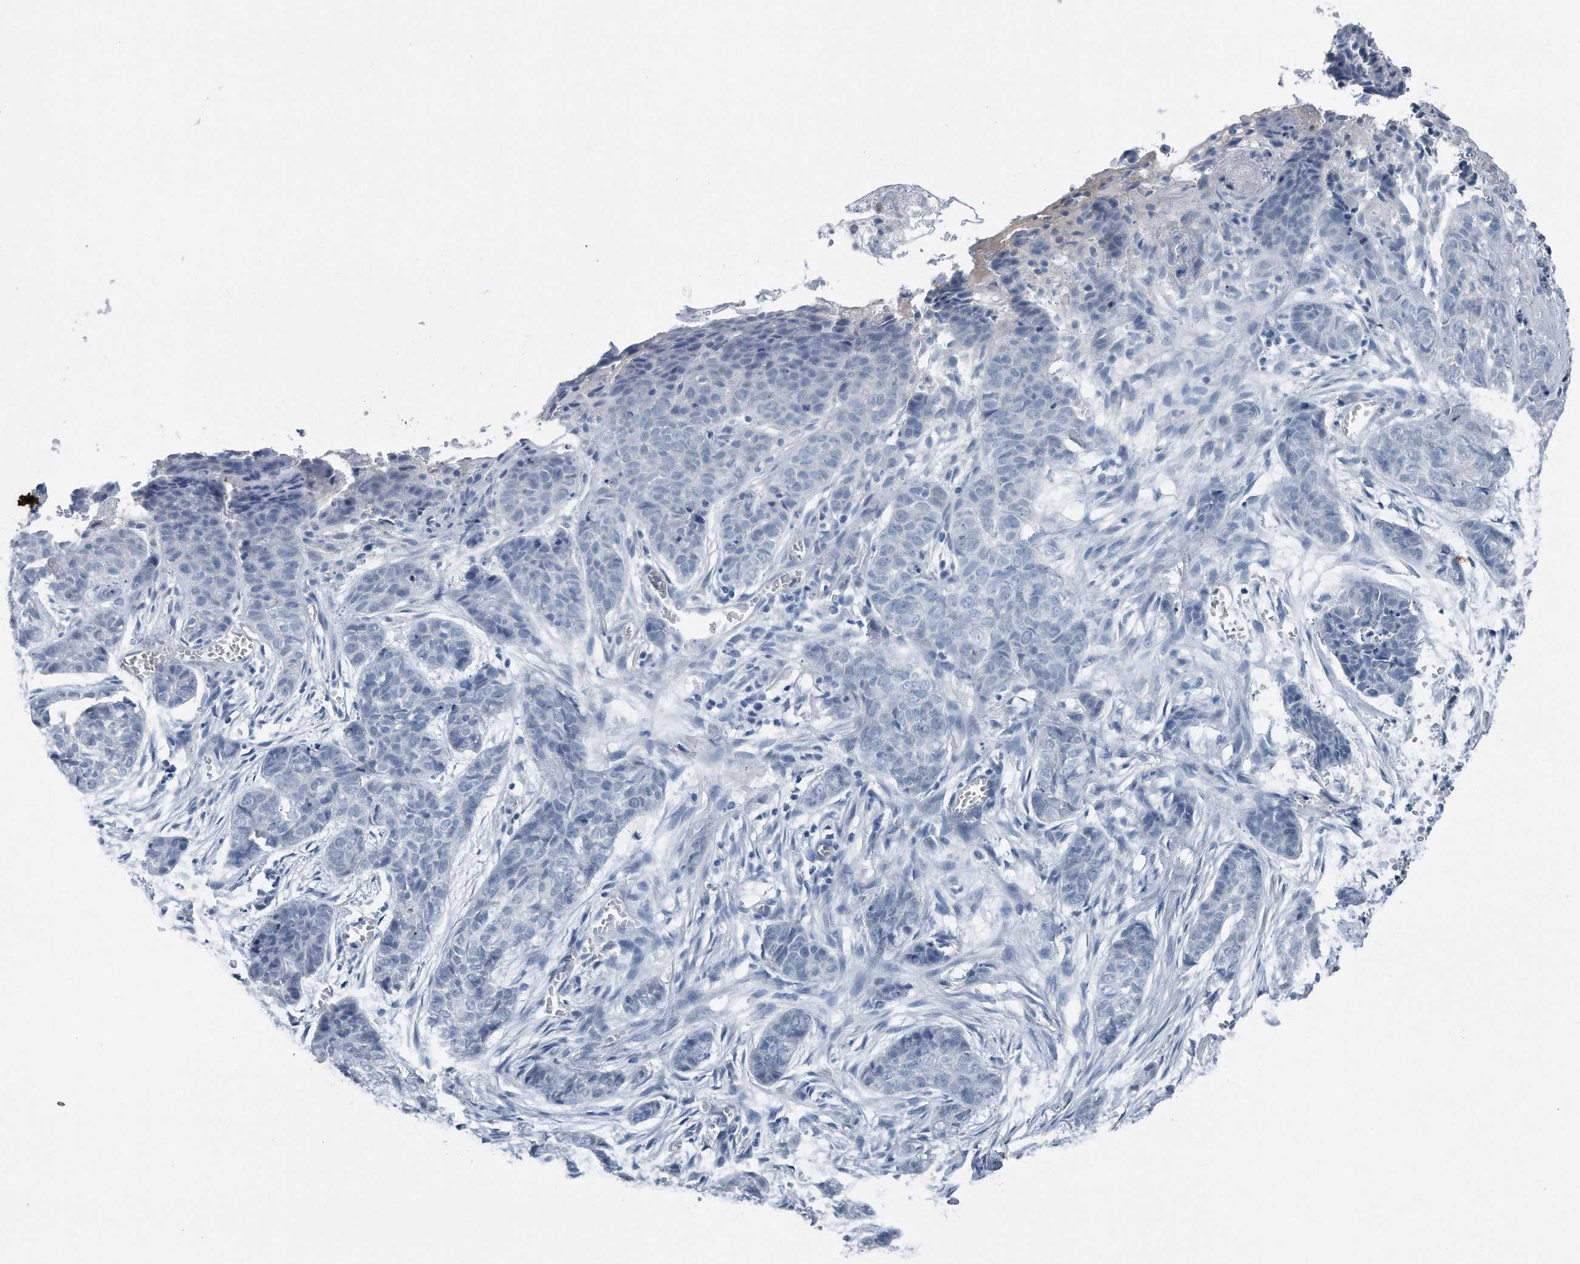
{"staining": {"intensity": "negative", "quantity": "none", "location": "none"}, "tissue": "skin cancer", "cell_type": "Tumor cells", "image_type": "cancer", "snomed": [{"axis": "morphology", "description": "Basal cell carcinoma"}, {"axis": "topography", "description": "Skin"}], "caption": "There is no significant positivity in tumor cells of basal cell carcinoma (skin).", "gene": "YRDC", "patient": {"sex": "female", "age": 64}}